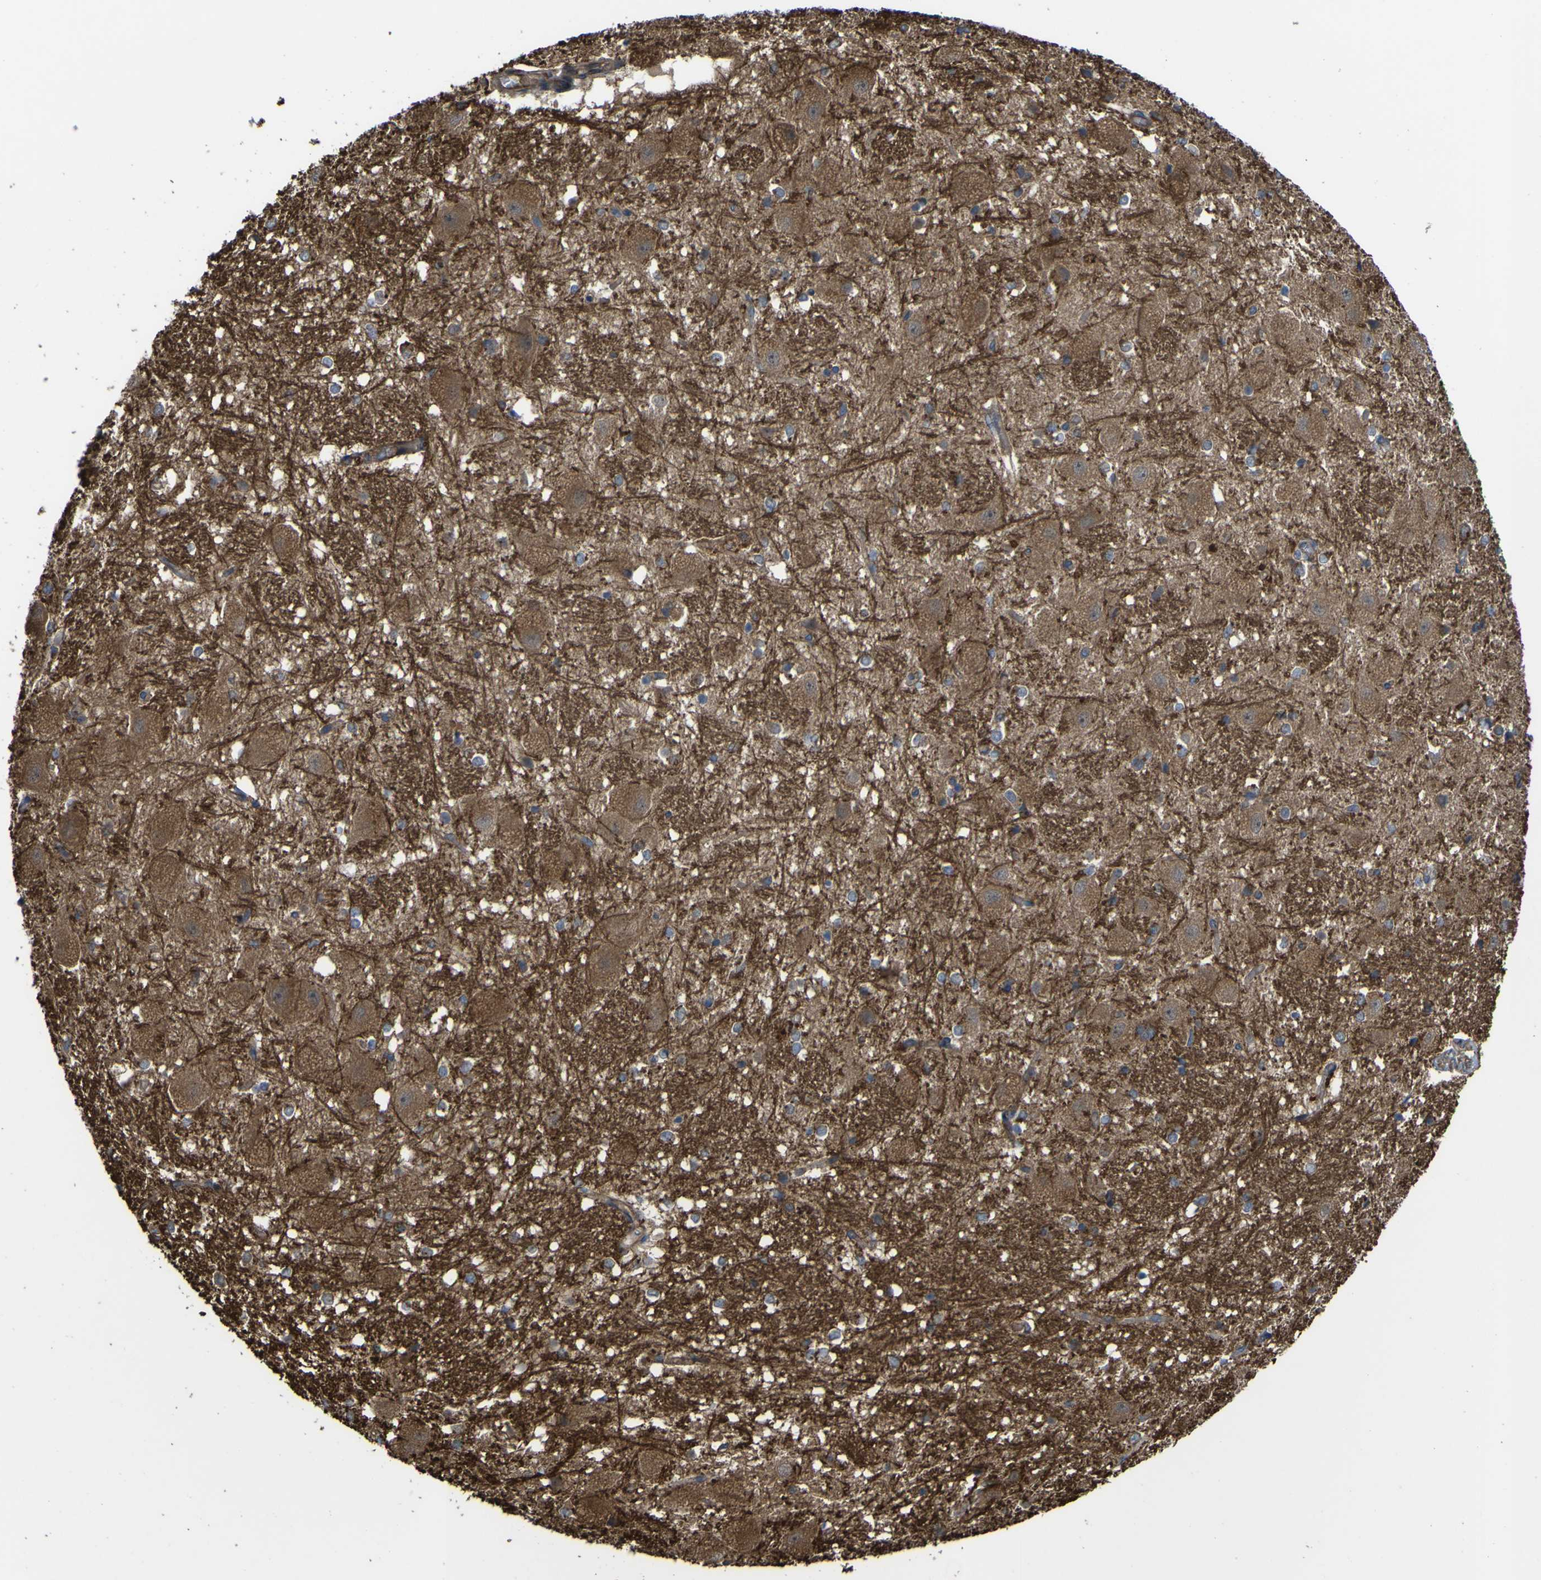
{"staining": {"intensity": "negative", "quantity": "none", "location": "none"}, "tissue": "hippocampus", "cell_type": "Glial cells", "image_type": "normal", "snomed": [{"axis": "morphology", "description": "Normal tissue, NOS"}, {"axis": "topography", "description": "Hippocampus"}], "caption": "IHC of benign hippocampus displays no positivity in glial cells.", "gene": "FBXO30", "patient": {"sex": "female", "age": 19}}